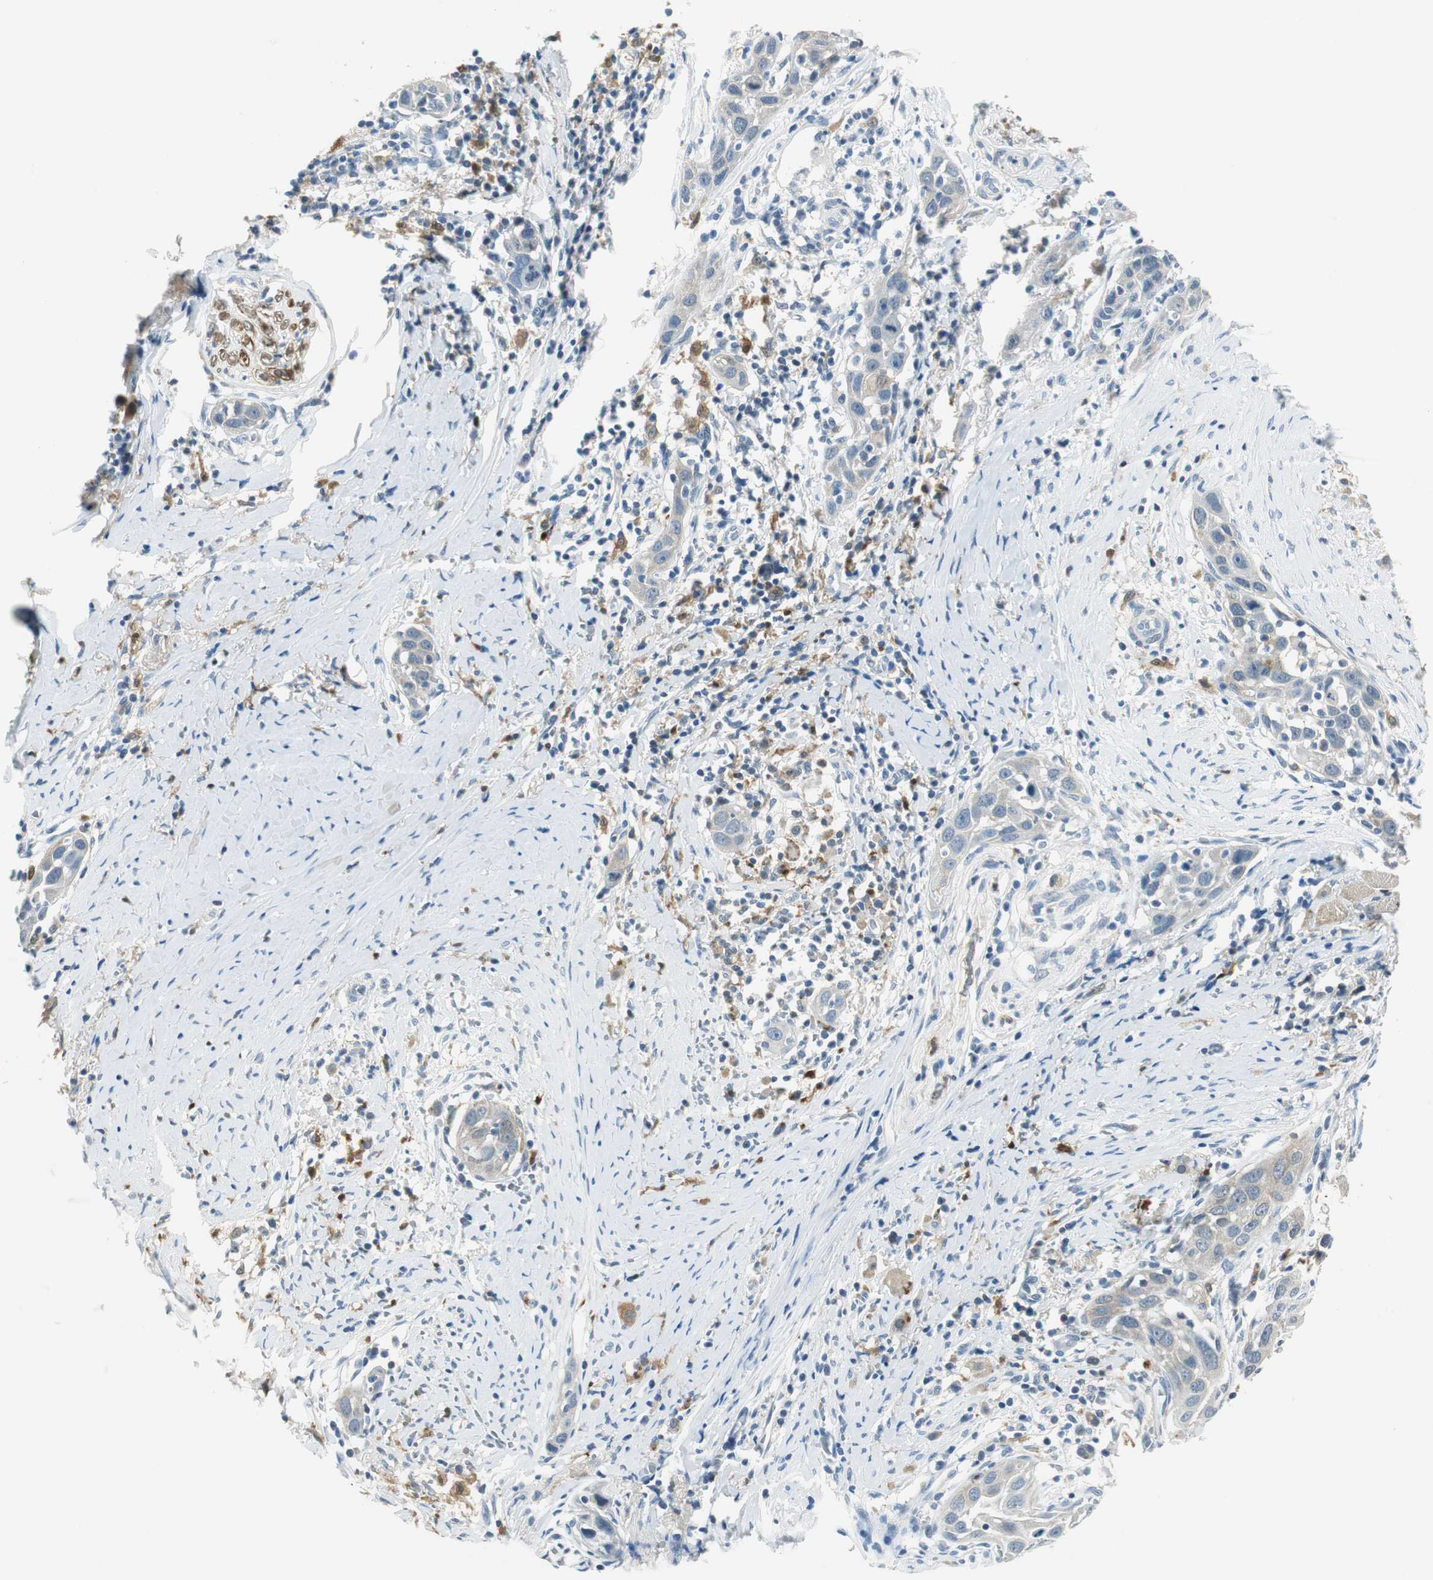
{"staining": {"intensity": "weak", "quantity": "<25%", "location": "cytoplasmic/membranous"}, "tissue": "head and neck cancer", "cell_type": "Tumor cells", "image_type": "cancer", "snomed": [{"axis": "morphology", "description": "Normal tissue, NOS"}, {"axis": "morphology", "description": "Squamous cell carcinoma, NOS"}, {"axis": "topography", "description": "Oral tissue"}, {"axis": "topography", "description": "Head-Neck"}], "caption": "Tumor cells are negative for brown protein staining in head and neck squamous cell carcinoma.", "gene": "ME1", "patient": {"sex": "female", "age": 50}}